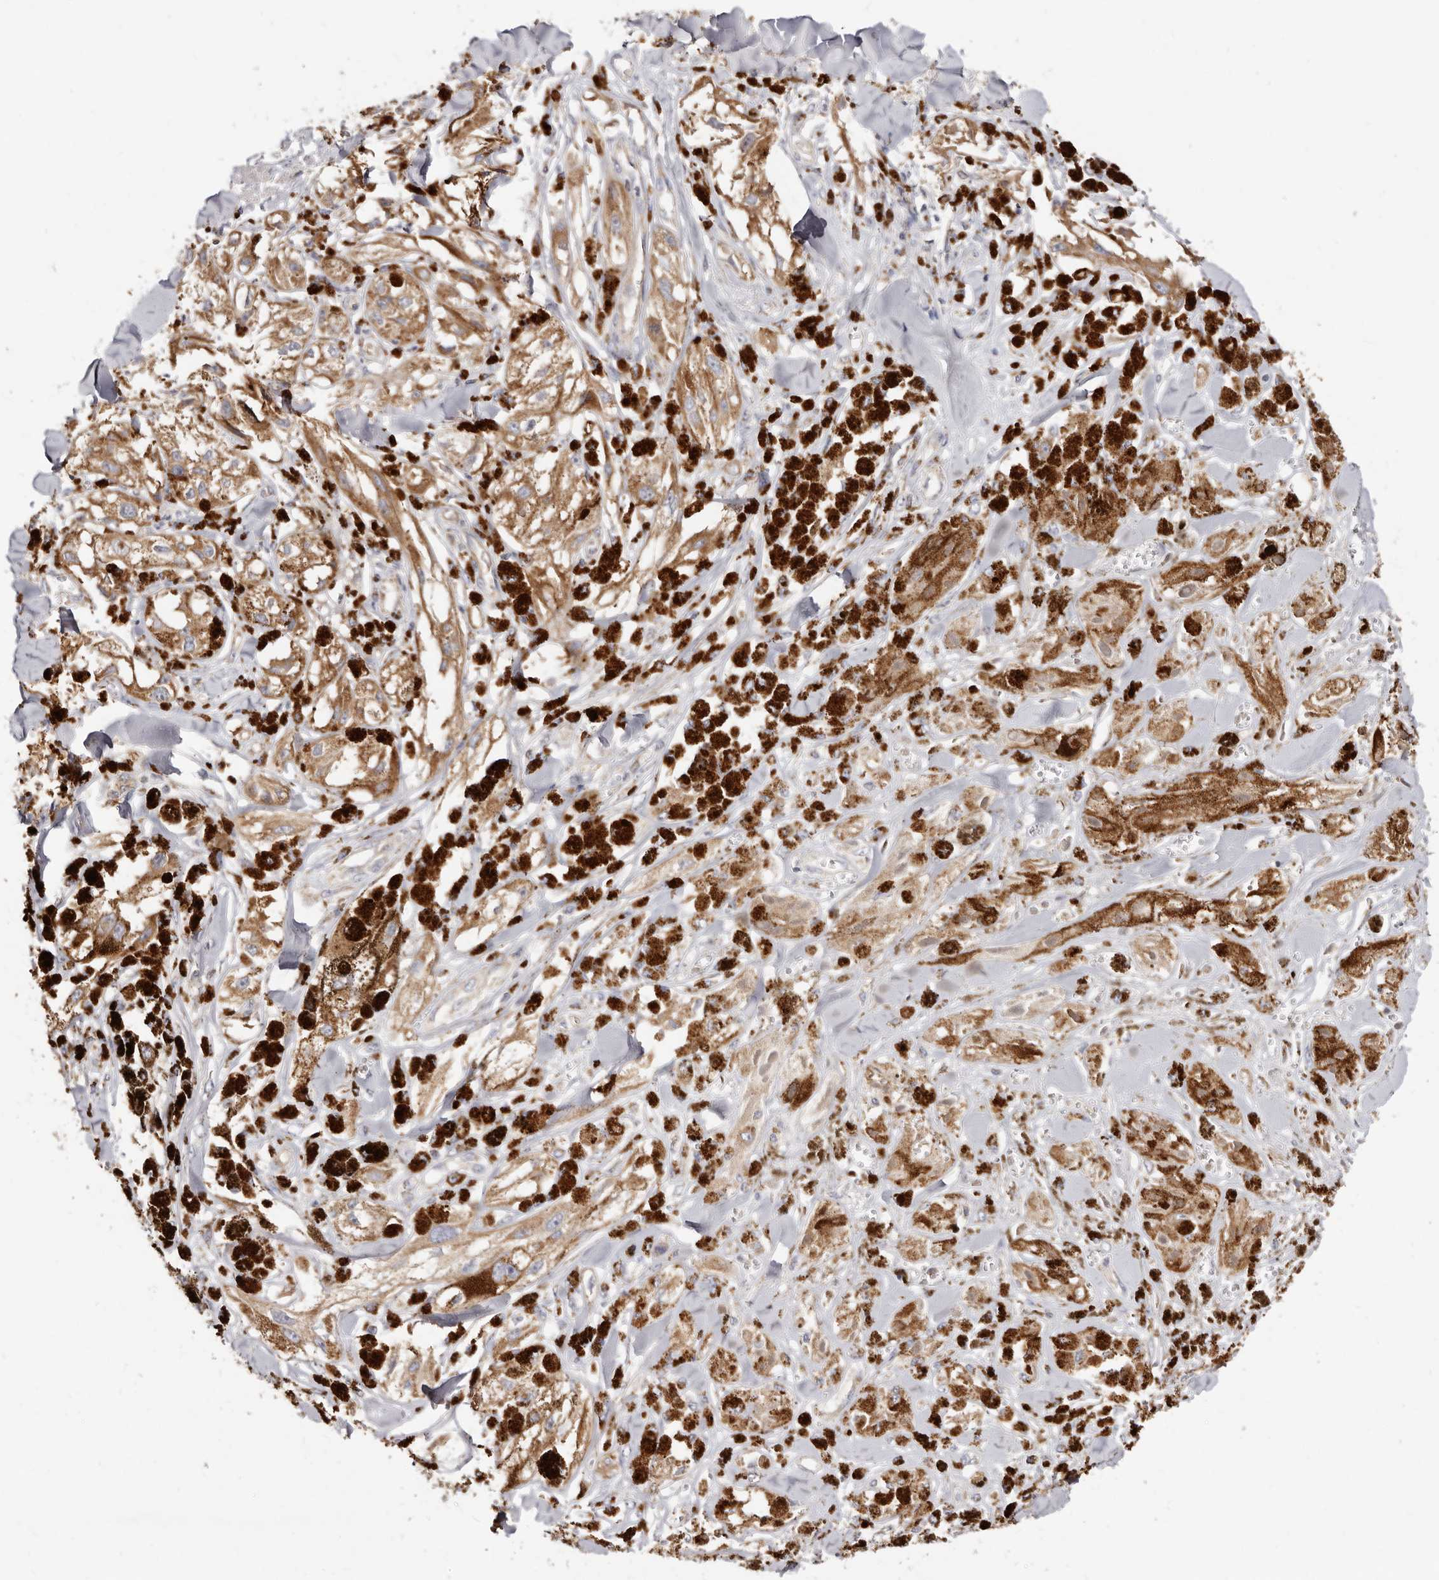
{"staining": {"intensity": "moderate", "quantity": ">75%", "location": "cytoplasmic/membranous"}, "tissue": "melanoma", "cell_type": "Tumor cells", "image_type": "cancer", "snomed": [{"axis": "morphology", "description": "Malignant melanoma, NOS"}, {"axis": "topography", "description": "Skin"}], "caption": "Malignant melanoma stained with IHC displays moderate cytoplasmic/membranous positivity in about >75% of tumor cells.", "gene": "BAIAP2L1", "patient": {"sex": "male", "age": 88}}